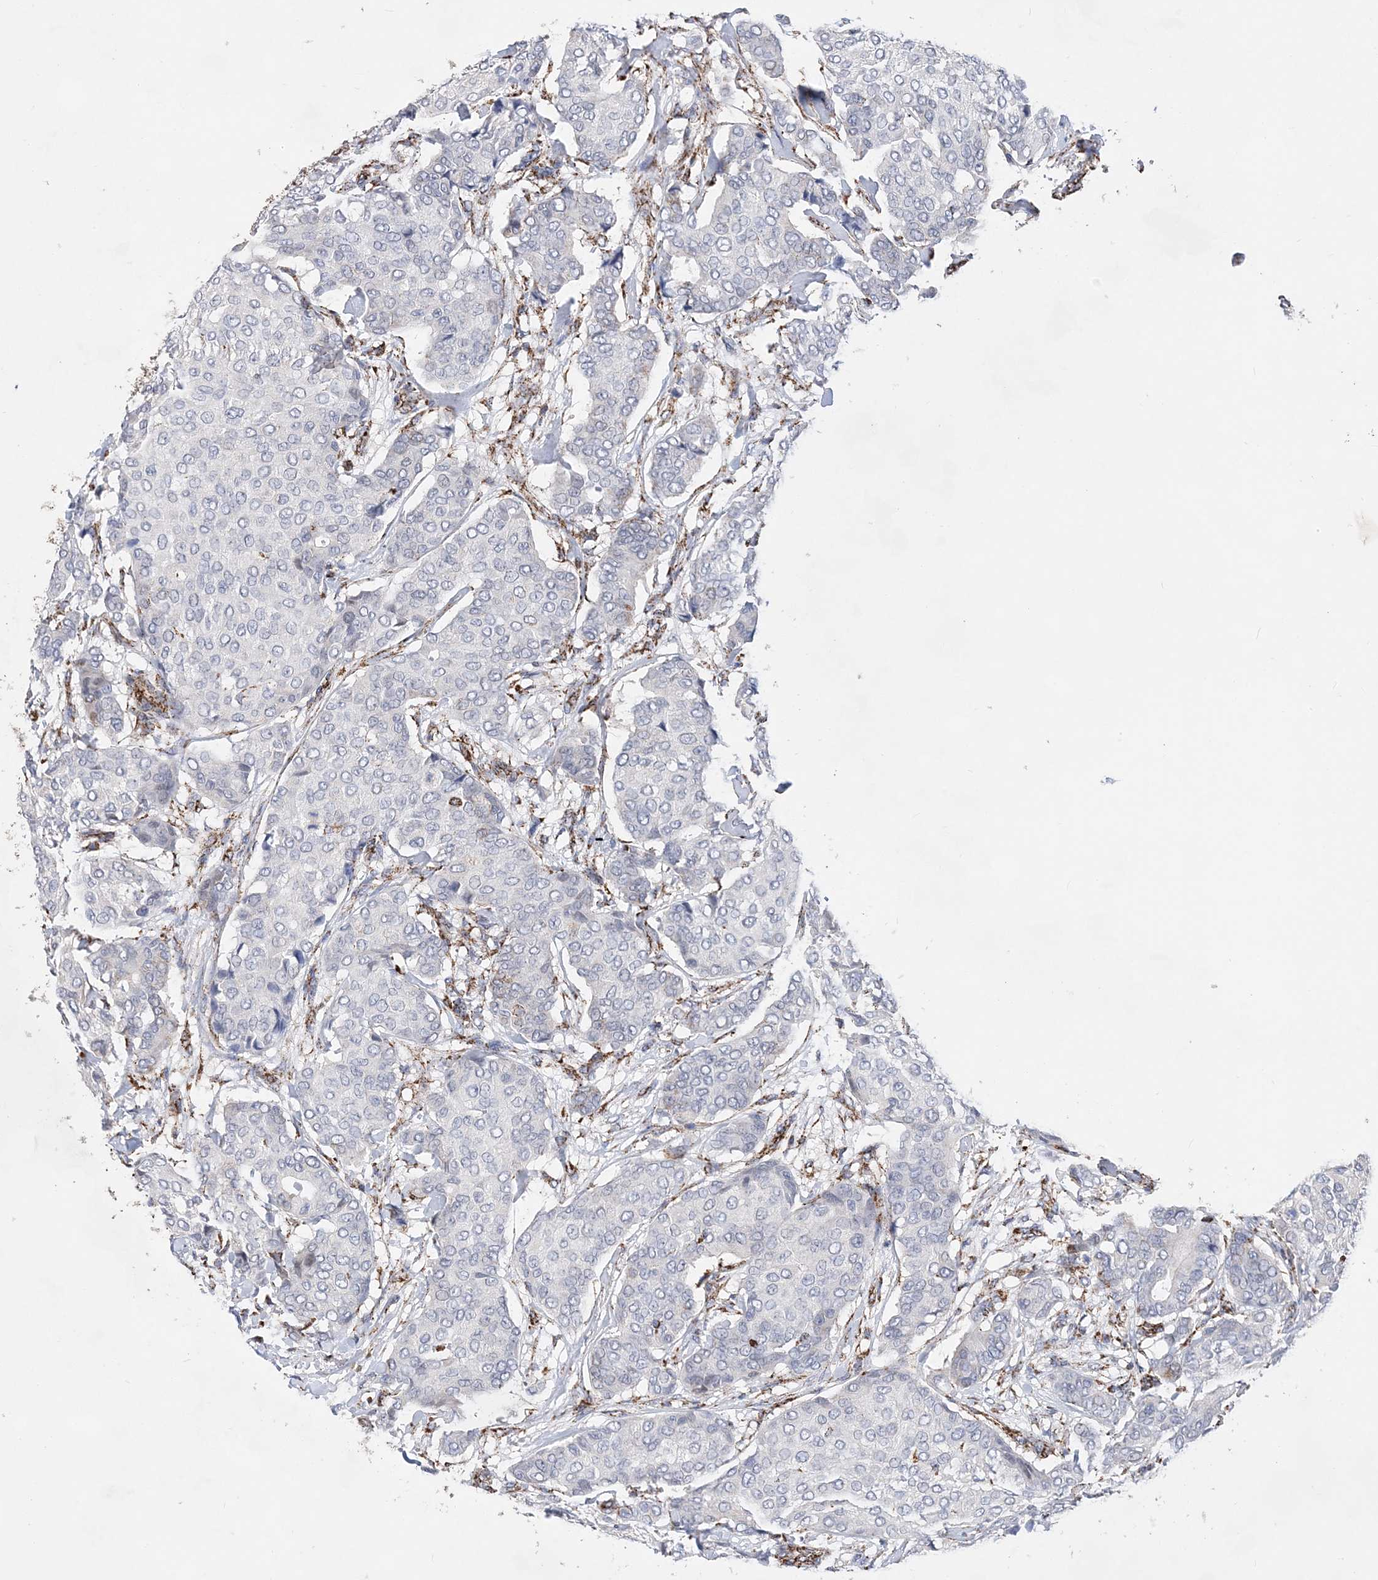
{"staining": {"intensity": "negative", "quantity": "none", "location": "none"}, "tissue": "breast cancer", "cell_type": "Tumor cells", "image_type": "cancer", "snomed": [{"axis": "morphology", "description": "Duct carcinoma"}, {"axis": "topography", "description": "Breast"}], "caption": "Human breast cancer (invasive ductal carcinoma) stained for a protein using IHC exhibits no expression in tumor cells.", "gene": "ACOT9", "patient": {"sex": "female", "age": 75}}